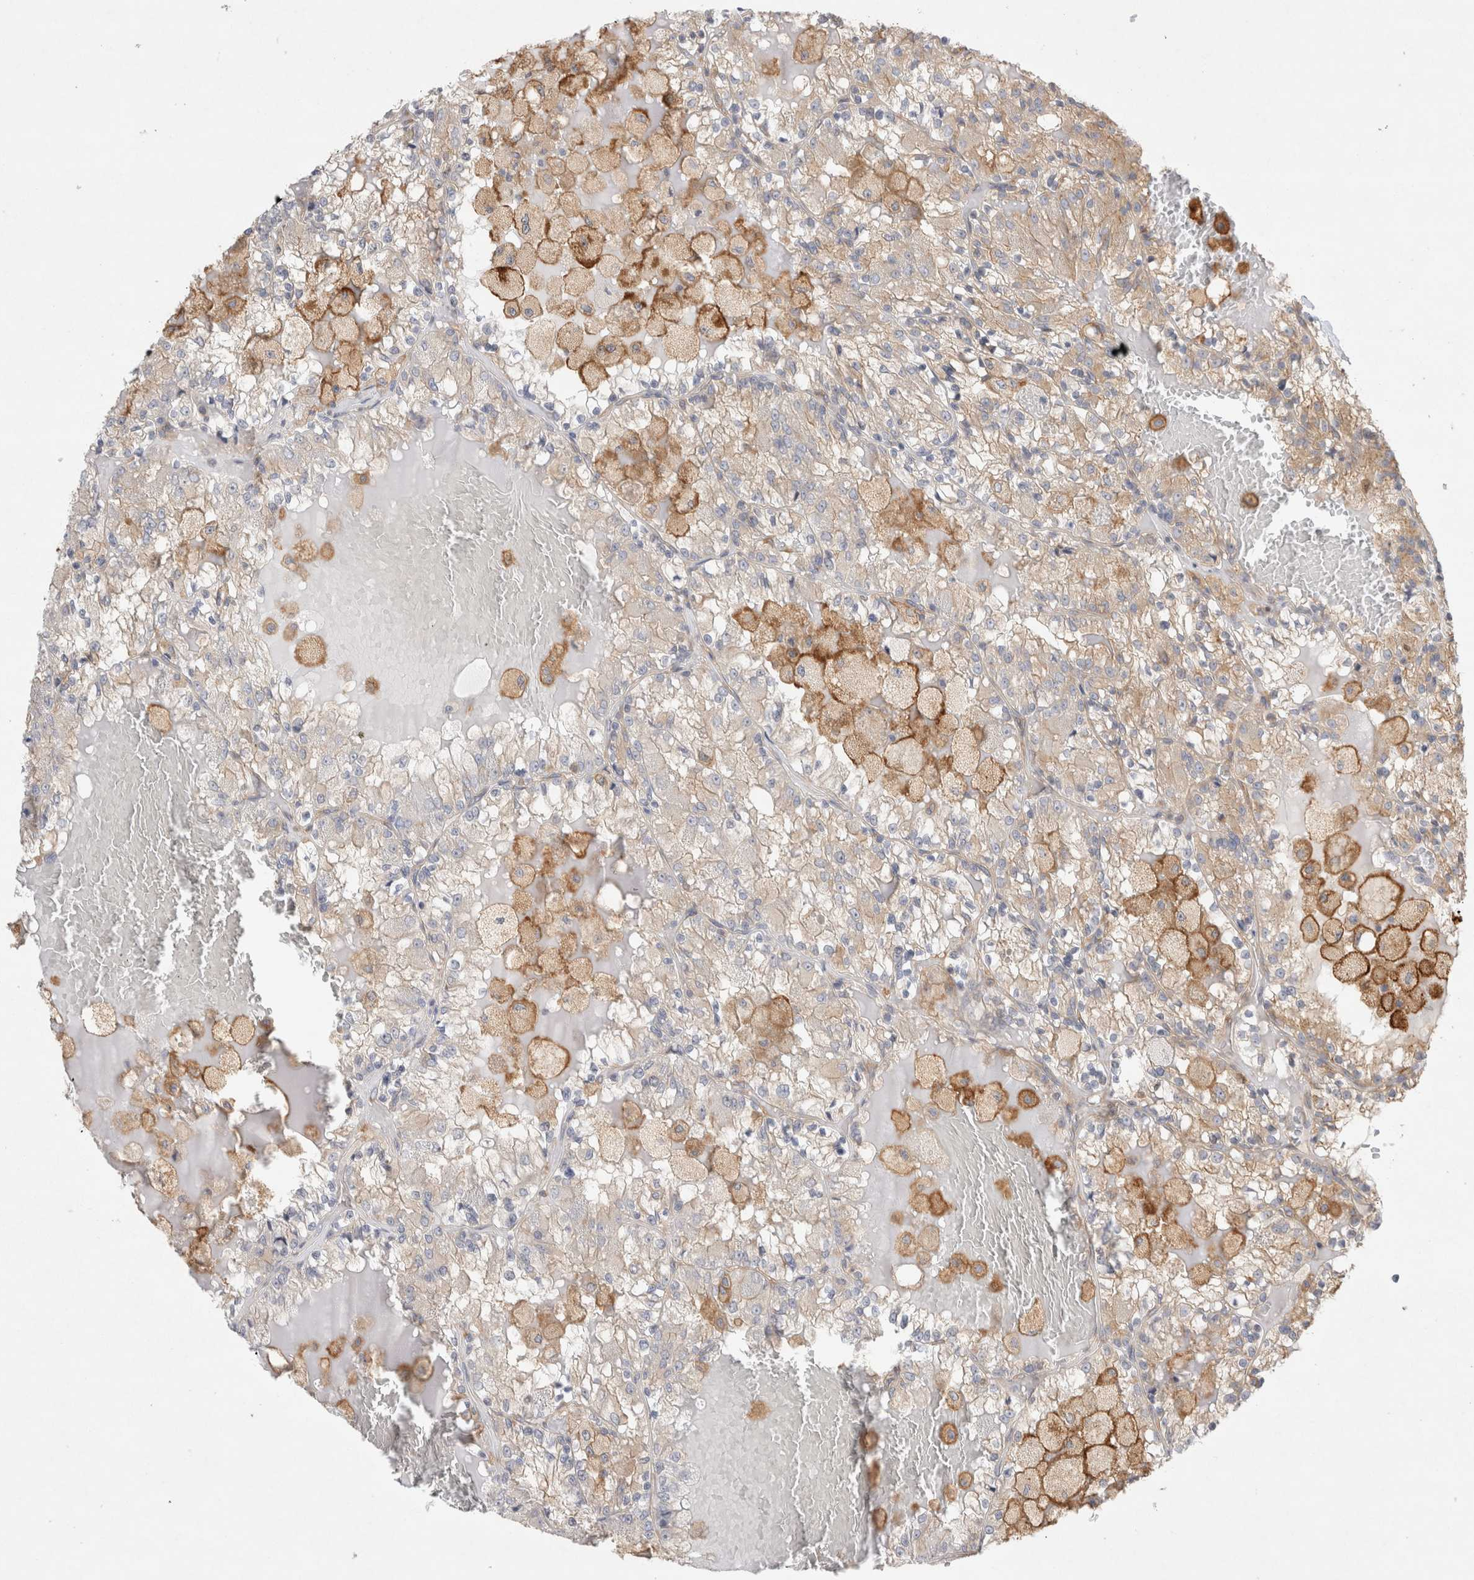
{"staining": {"intensity": "negative", "quantity": "none", "location": "none"}, "tissue": "renal cancer", "cell_type": "Tumor cells", "image_type": "cancer", "snomed": [{"axis": "morphology", "description": "Adenocarcinoma, NOS"}, {"axis": "topography", "description": "Kidney"}], "caption": "Immunohistochemistry (IHC) of adenocarcinoma (renal) demonstrates no expression in tumor cells.", "gene": "CDCA7L", "patient": {"sex": "female", "age": 56}}